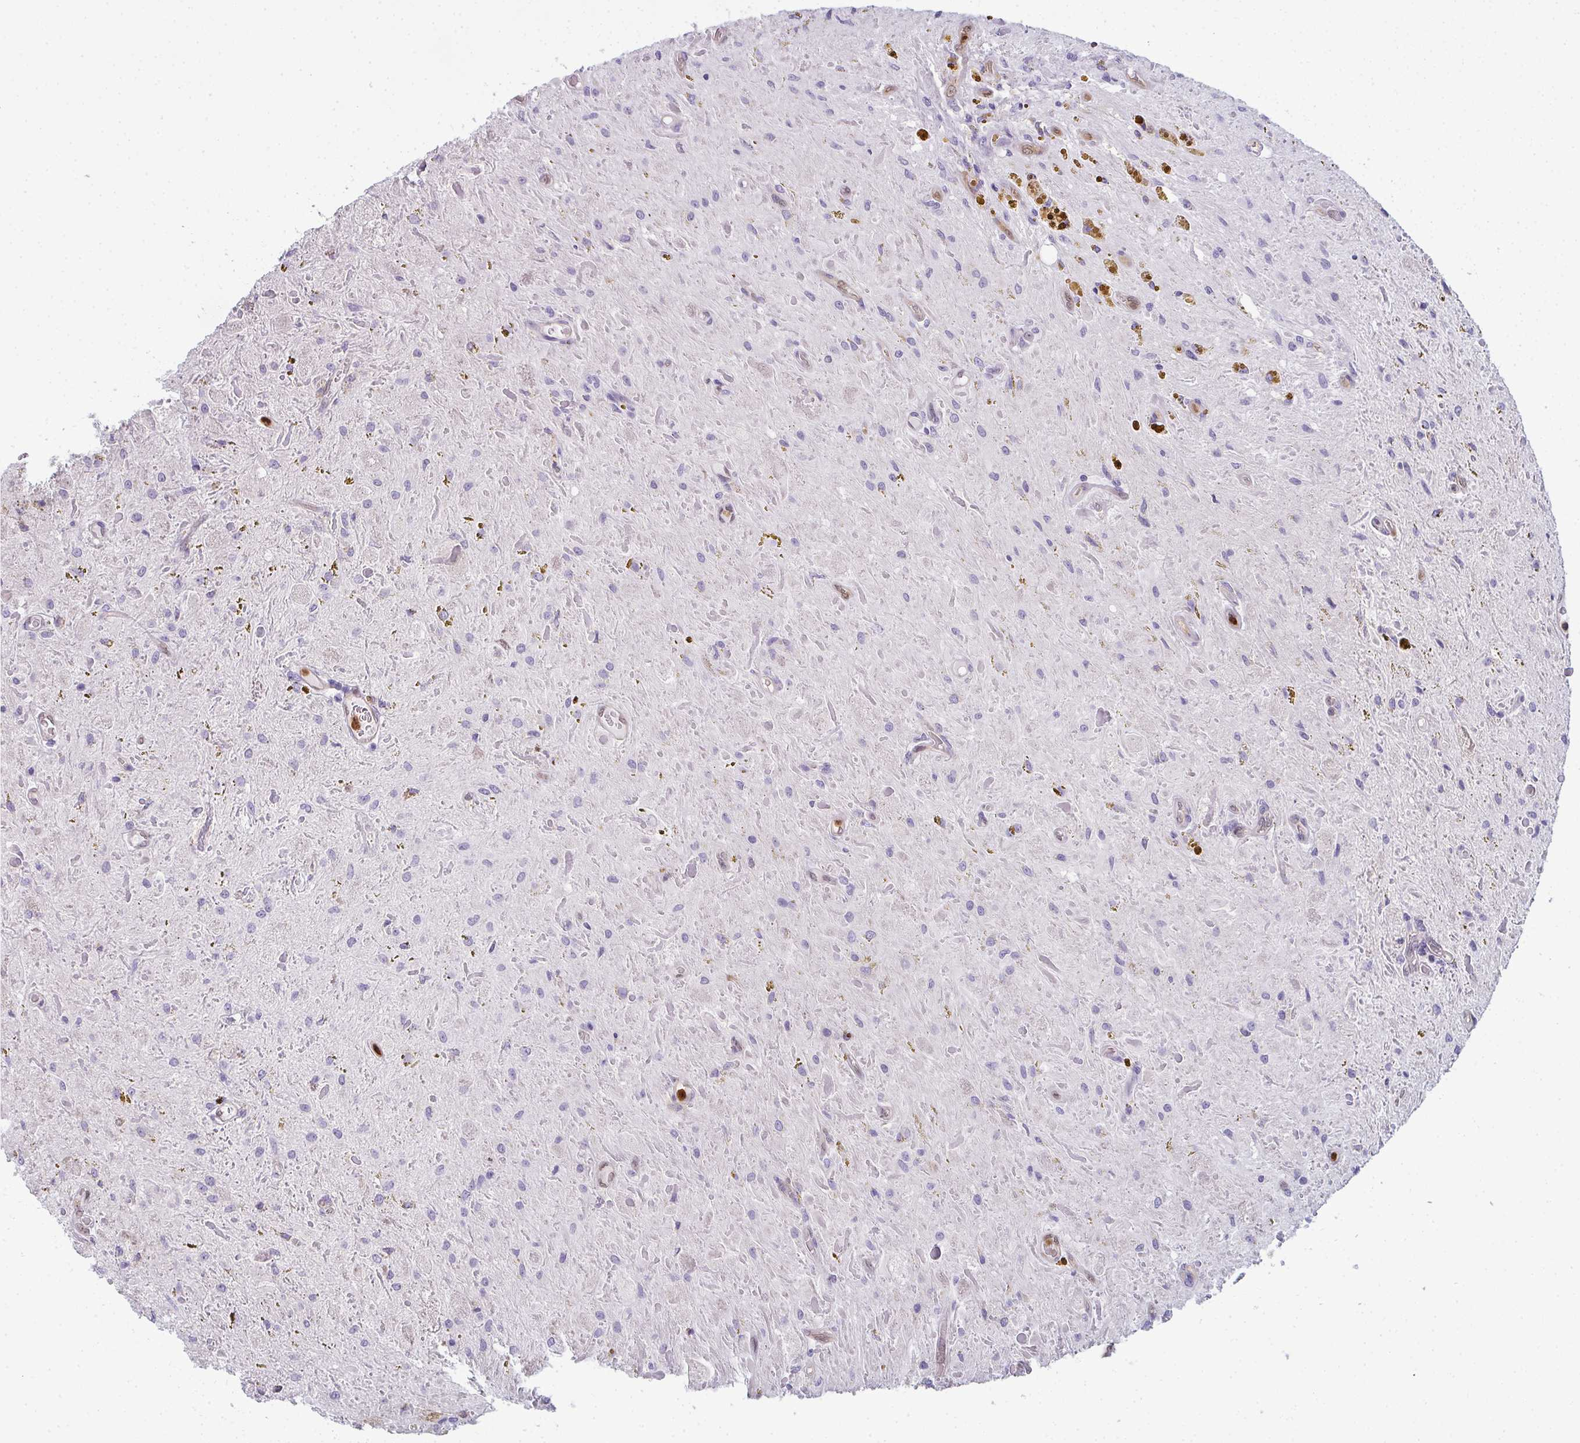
{"staining": {"intensity": "negative", "quantity": "none", "location": "none"}, "tissue": "glioma", "cell_type": "Tumor cells", "image_type": "cancer", "snomed": [{"axis": "morphology", "description": "Glioma, malignant, Low grade"}, {"axis": "topography", "description": "Cerebellum"}], "caption": "The immunohistochemistry histopathology image has no significant expression in tumor cells of malignant glioma (low-grade) tissue.", "gene": "CDA", "patient": {"sex": "female", "age": 14}}